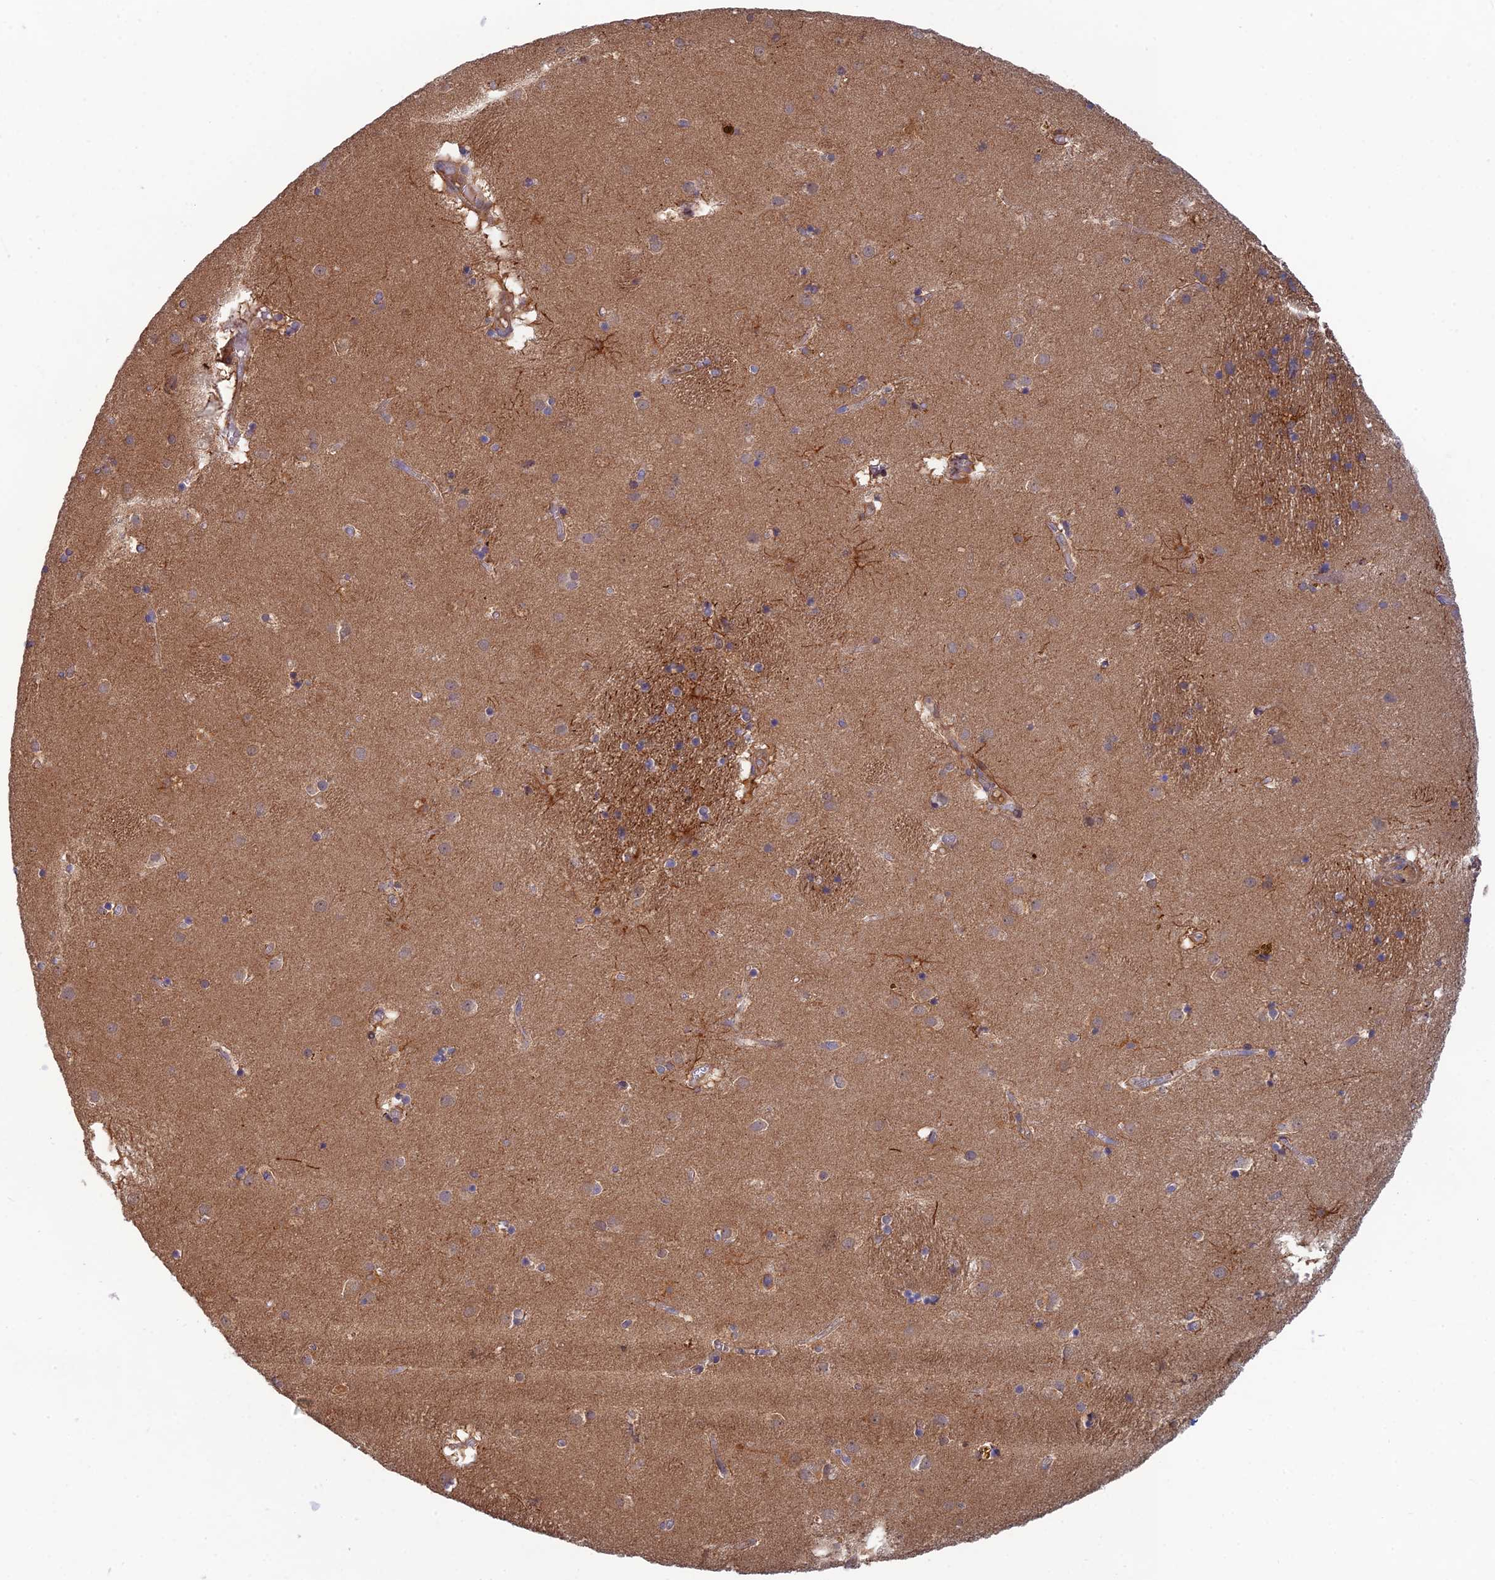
{"staining": {"intensity": "negative", "quantity": "none", "location": "none"}, "tissue": "caudate", "cell_type": "Glial cells", "image_type": "normal", "snomed": [{"axis": "morphology", "description": "Normal tissue, NOS"}, {"axis": "topography", "description": "Lateral ventricle wall"}], "caption": "Micrograph shows no significant protein expression in glial cells of unremarkable caudate. The staining was performed using DAB (3,3'-diaminobenzidine) to visualize the protein expression in brown, while the nuclei were stained in blue with hematoxylin (Magnification: 20x).", "gene": "C15orf62", "patient": {"sex": "male", "age": 70}}